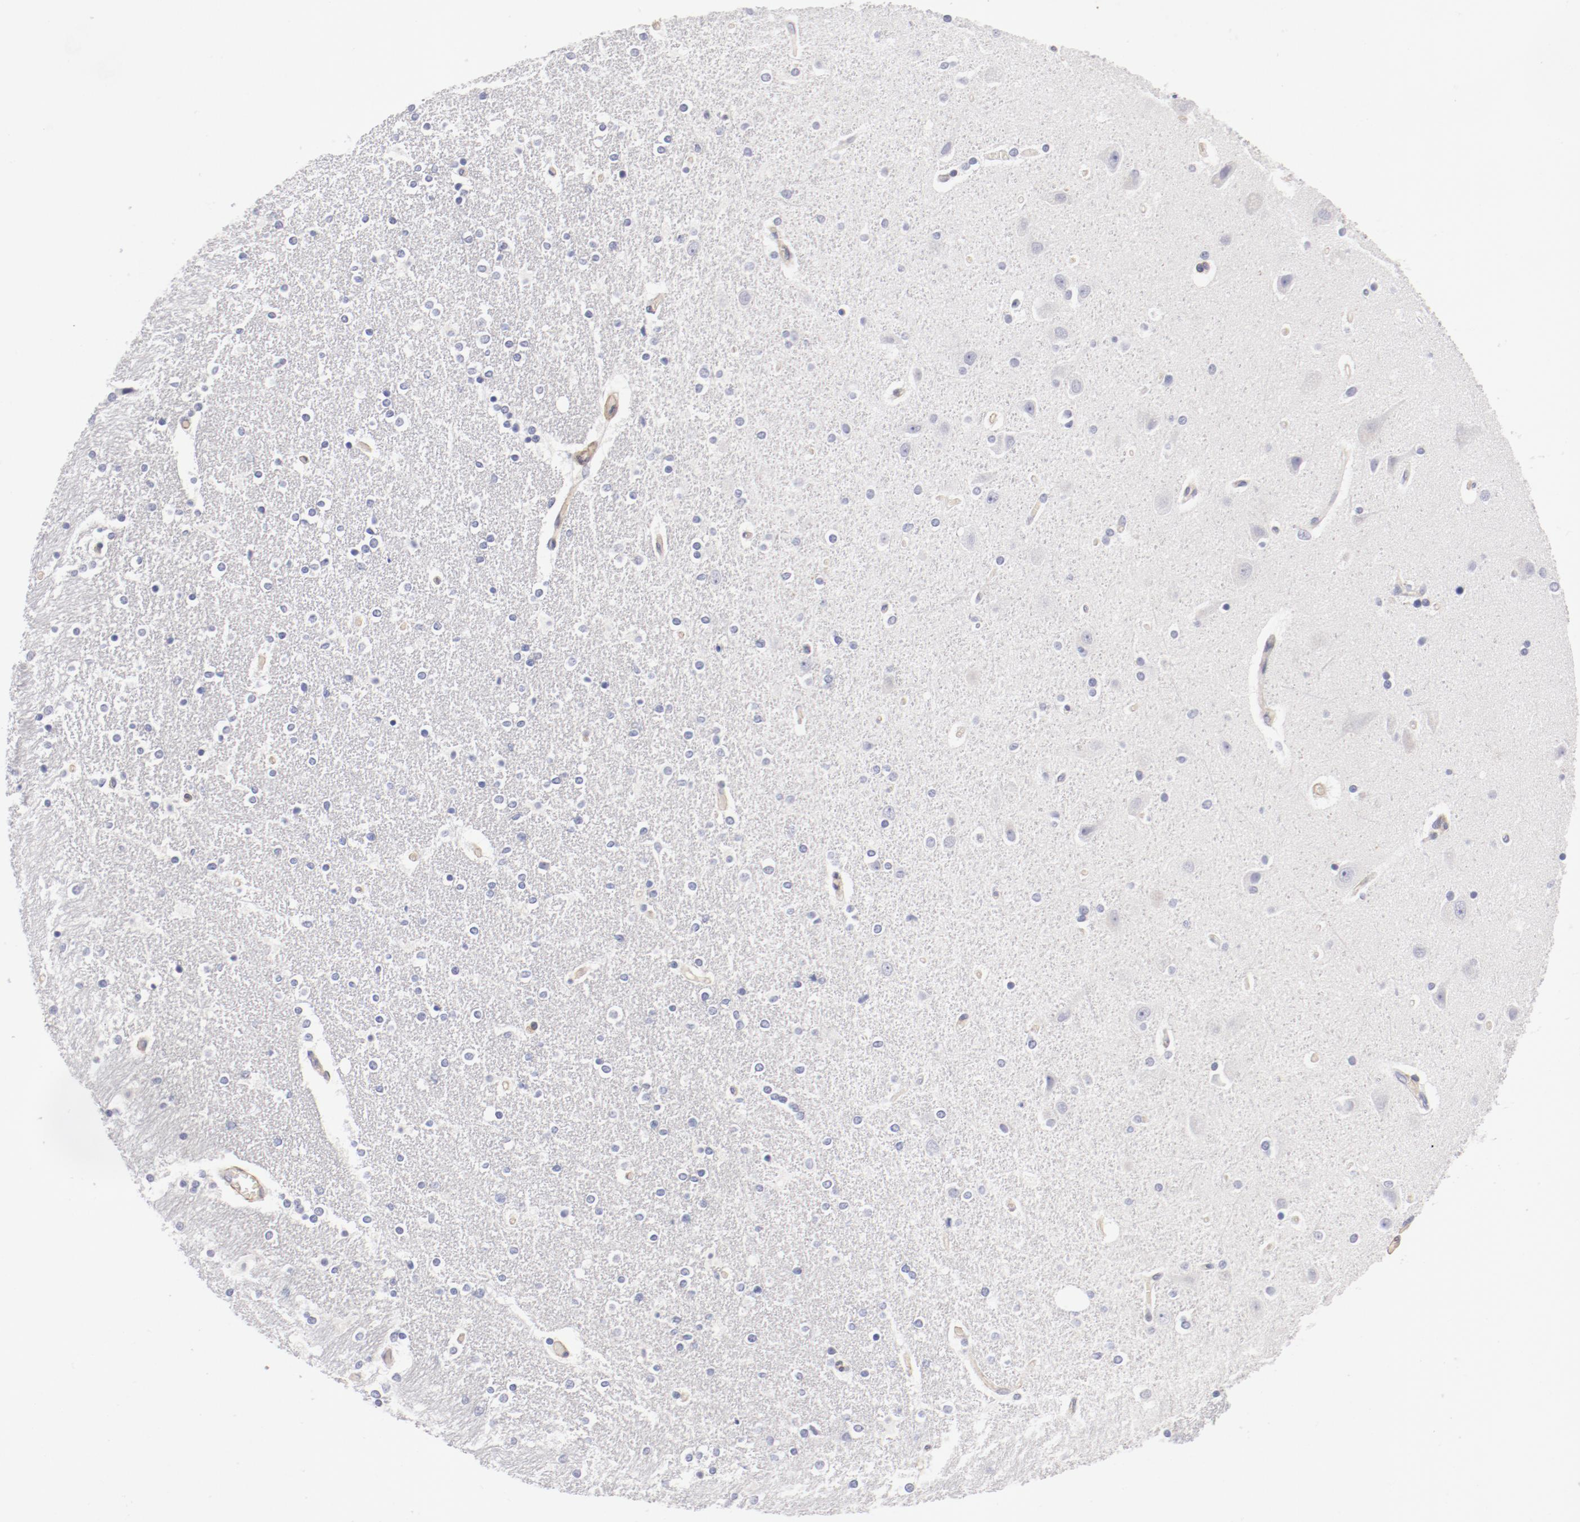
{"staining": {"intensity": "negative", "quantity": "none", "location": "none"}, "tissue": "caudate", "cell_type": "Glial cells", "image_type": "normal", "snomed": [{"axis": "morphology", "description": "Normal tissue, NOS"}, {"axis": "topography", "description": "Lateral ventricle wall"}], "caption": "Micrograph shows no protein positivity in glial cells of benign caudate.", "gene": "LAX1", "patient": {"sex": "female", "age": 54}}